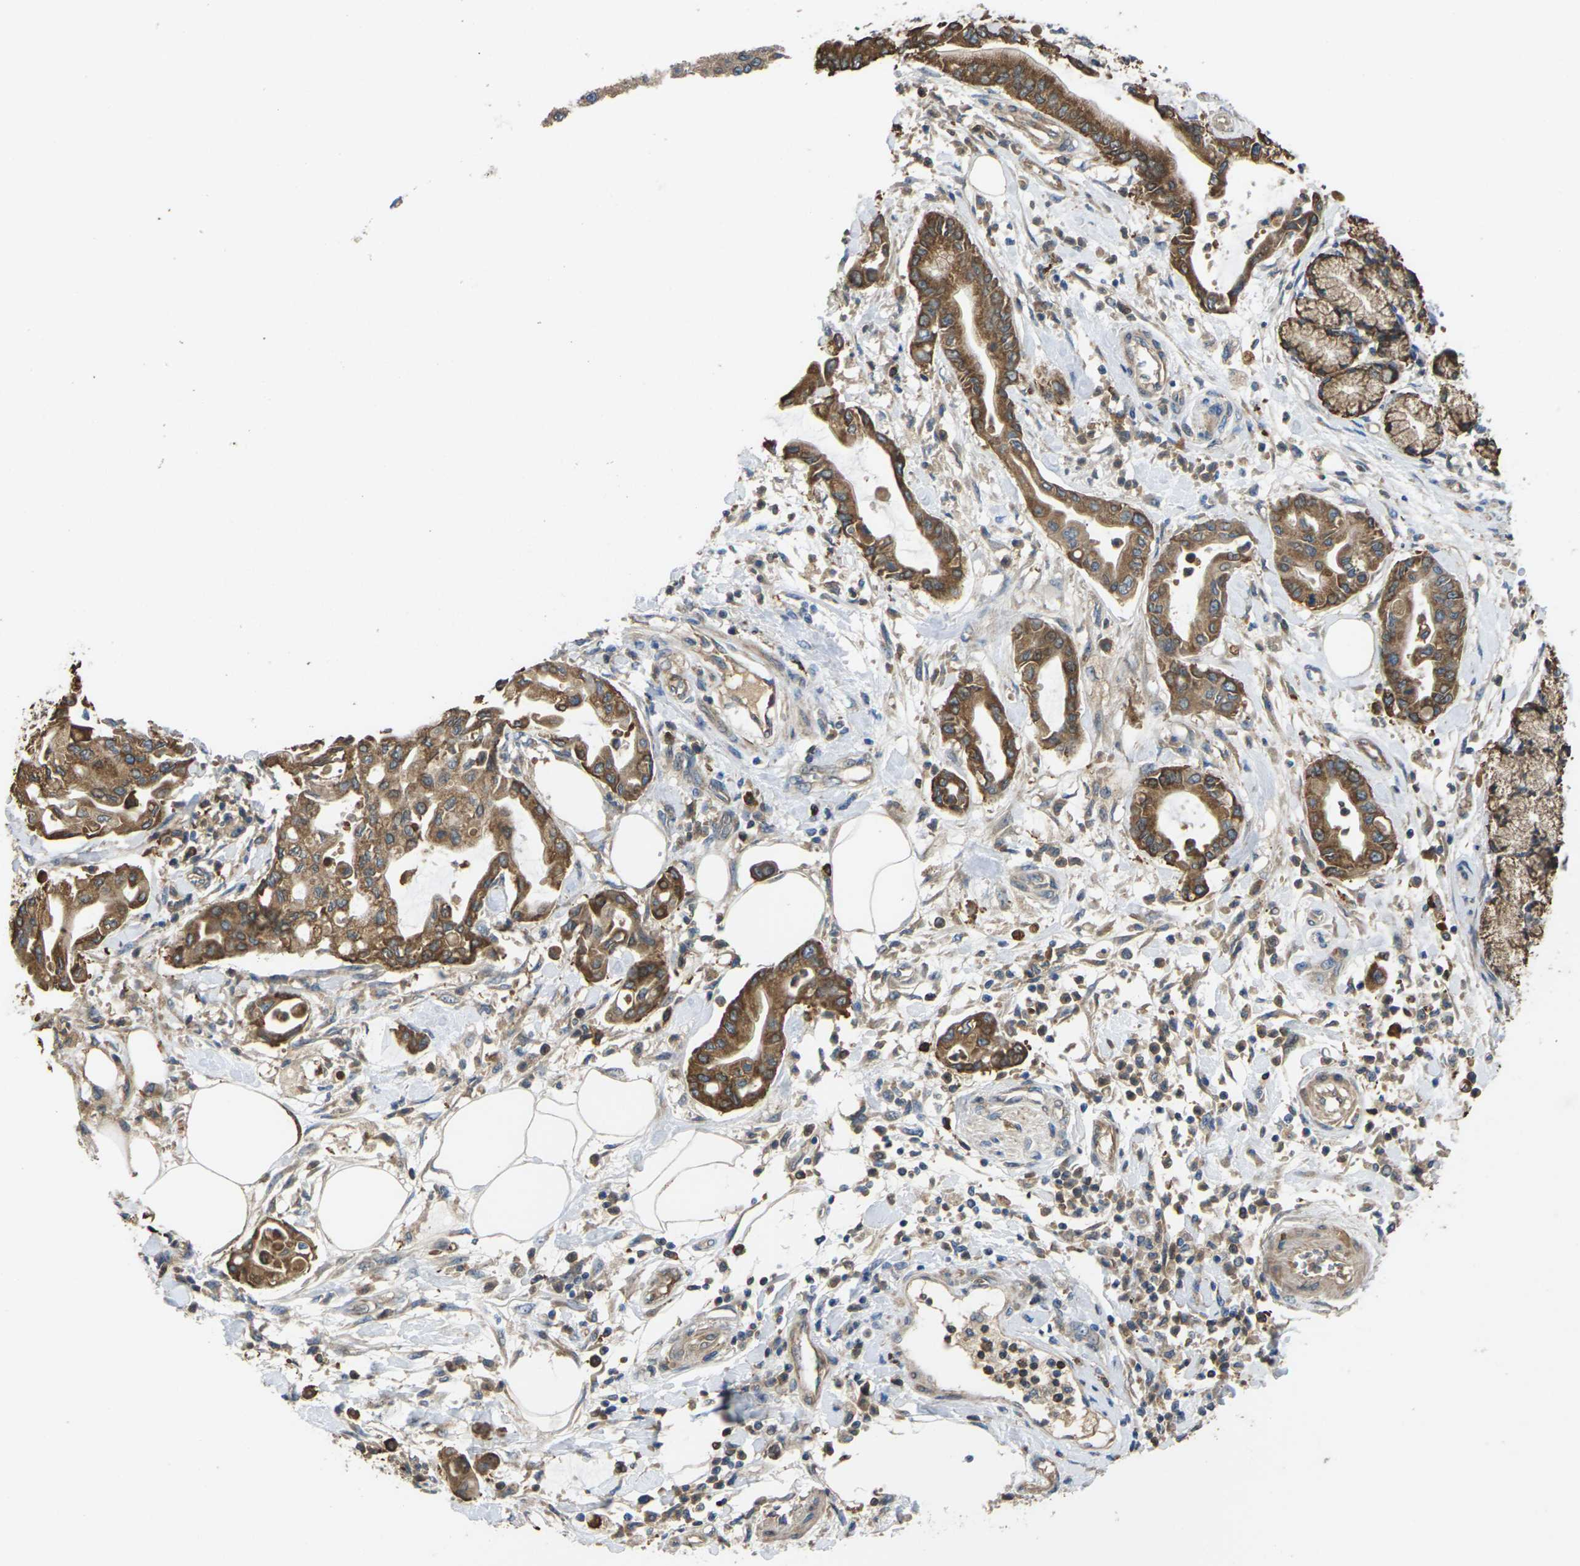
{"staining": {"intensity": "moderate", "quantity": ">75%", "location": "cytoplasmic/membranous"}, "tissue": "pancreatic cancer", "cell_type": "Tumor cells", "image_type": "cancer", "snomed": [{"axis": "morphology", "description": "Adenocarcinoma, NOS"}, {"axis": "morphology", "description": "Adenocarcinoma, metastatic, NOS"}, {"axis": "topography", "description": "Lymph node"}, {"axis": "topography", "description": "Pancreas"}, {"axis": "topography", "description": "Duodenum"}], "caption": "Tumor cells show medium levels of moderate cytoplasmic/membranous expression in about >75% of cells in adenocarcinoma (pancreatic). The protein of interest is shown in brown color, while the nuclei are stained blue.", "gene": "TIAM1", "patient": {"sex": "female", "age": 64}}